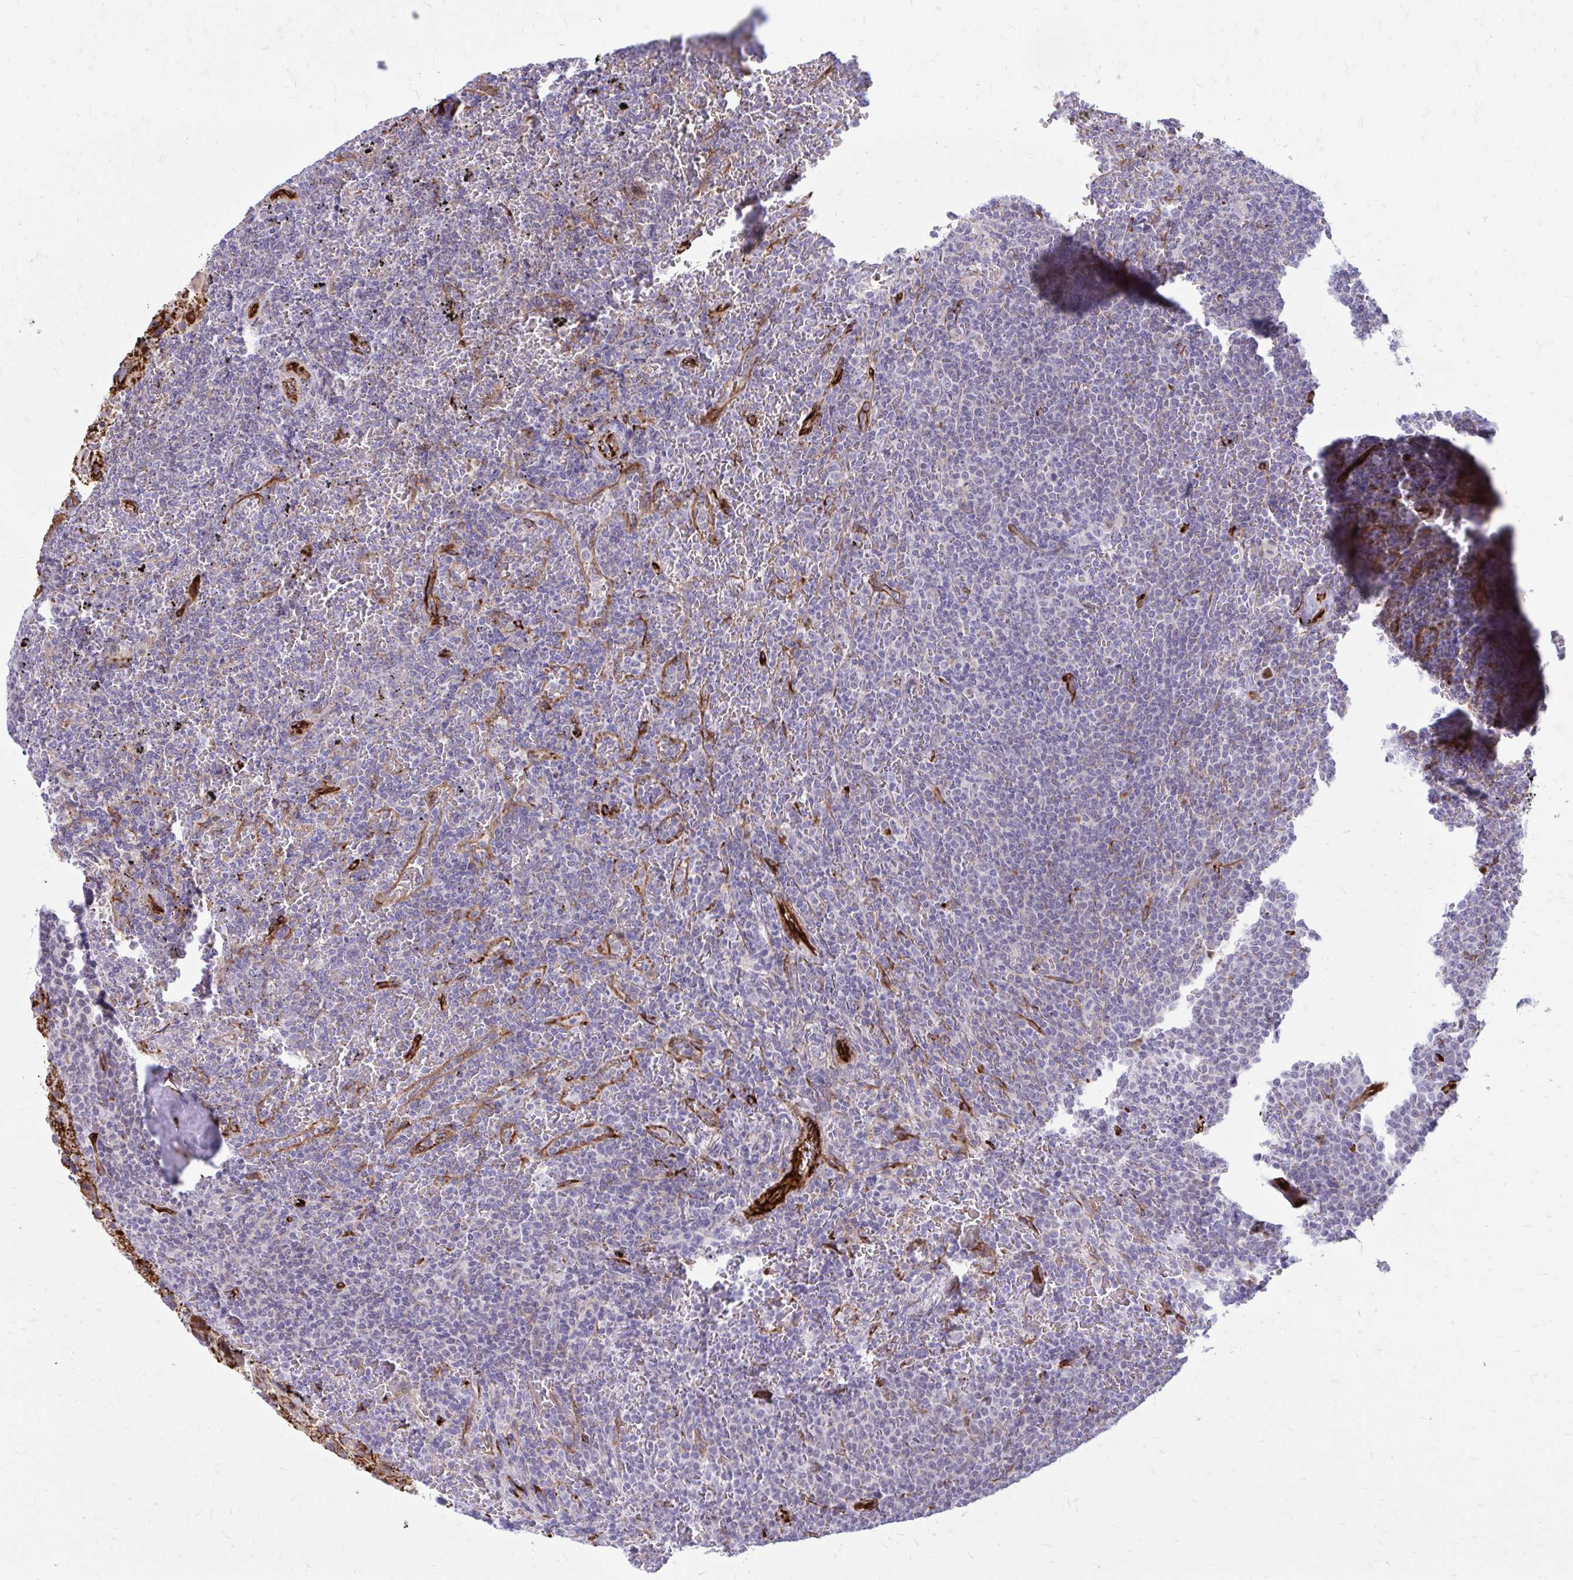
{"staining": {"intensity": "negative", "quantity": "none", "location": "none"}, "tissue": "lymphoma", "cell_type": "Tumor cells", "image_type": "cancer", "snomed": [{"axis": "morphology", "description": "Malignant lymphoma, non-Hodgkin's type, Low grade"}, {"axis": "topography", "description": "Spleen"}], "caption": "This is an immunohistochemistry (IHC) image of malignant lymphoma, non-Hodgkin's type (low-grade). There is no staining in tumor cells.", "gene": "BEND5", "patient": {"sex": "female", "age": 77}}